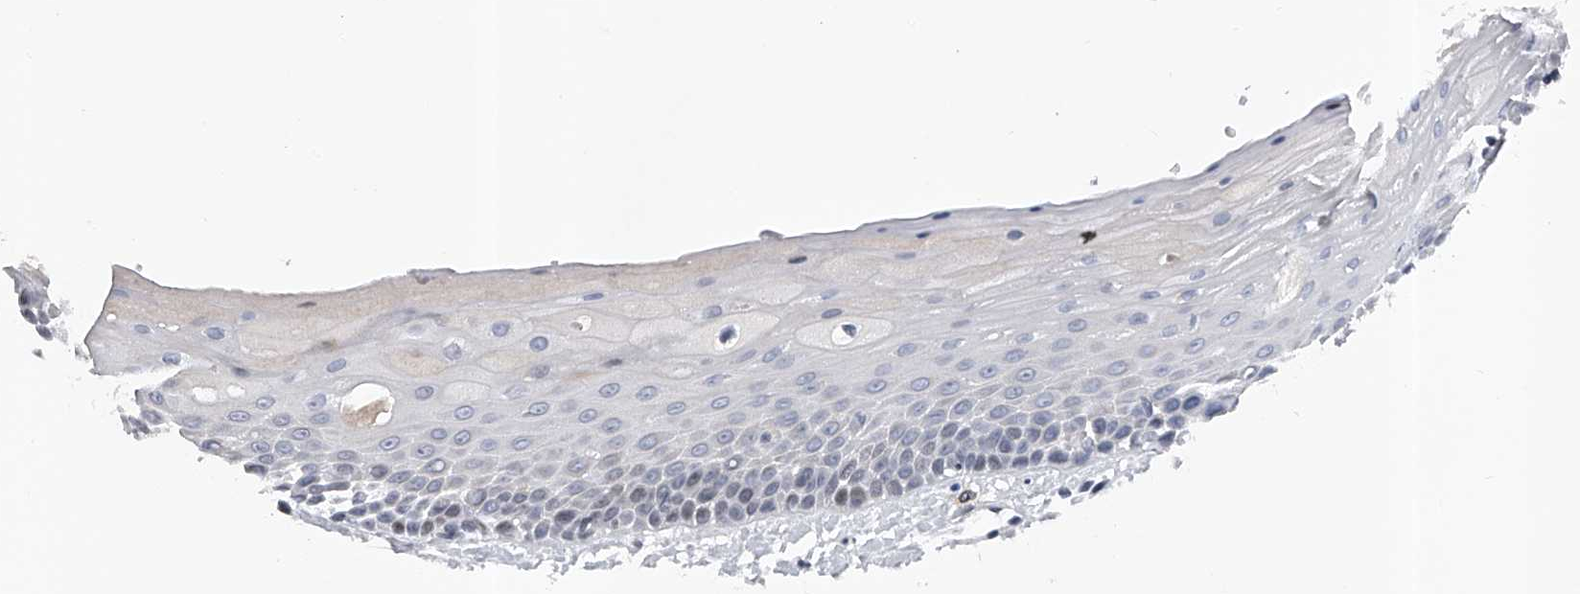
{"staining": {"intensity": "negative", "quantity": "none", "location": "none"}, "tissue": "oral mucosa", "cell_type": "Squamous epithelial cells", "image_type": "normal", "snomed": [{"axis": "morphology", "description": "Normal tissue, NOS"}, {"axis": "topography", "description": "Oral tissue"}], "caption": "Immunohistochemistry (IHC) of unremarkable human oral mucosa shows no positivity in squamous epithelial cells.", "gene": "RWDD2A", "patient": {"sex": "female", "age": 76}}